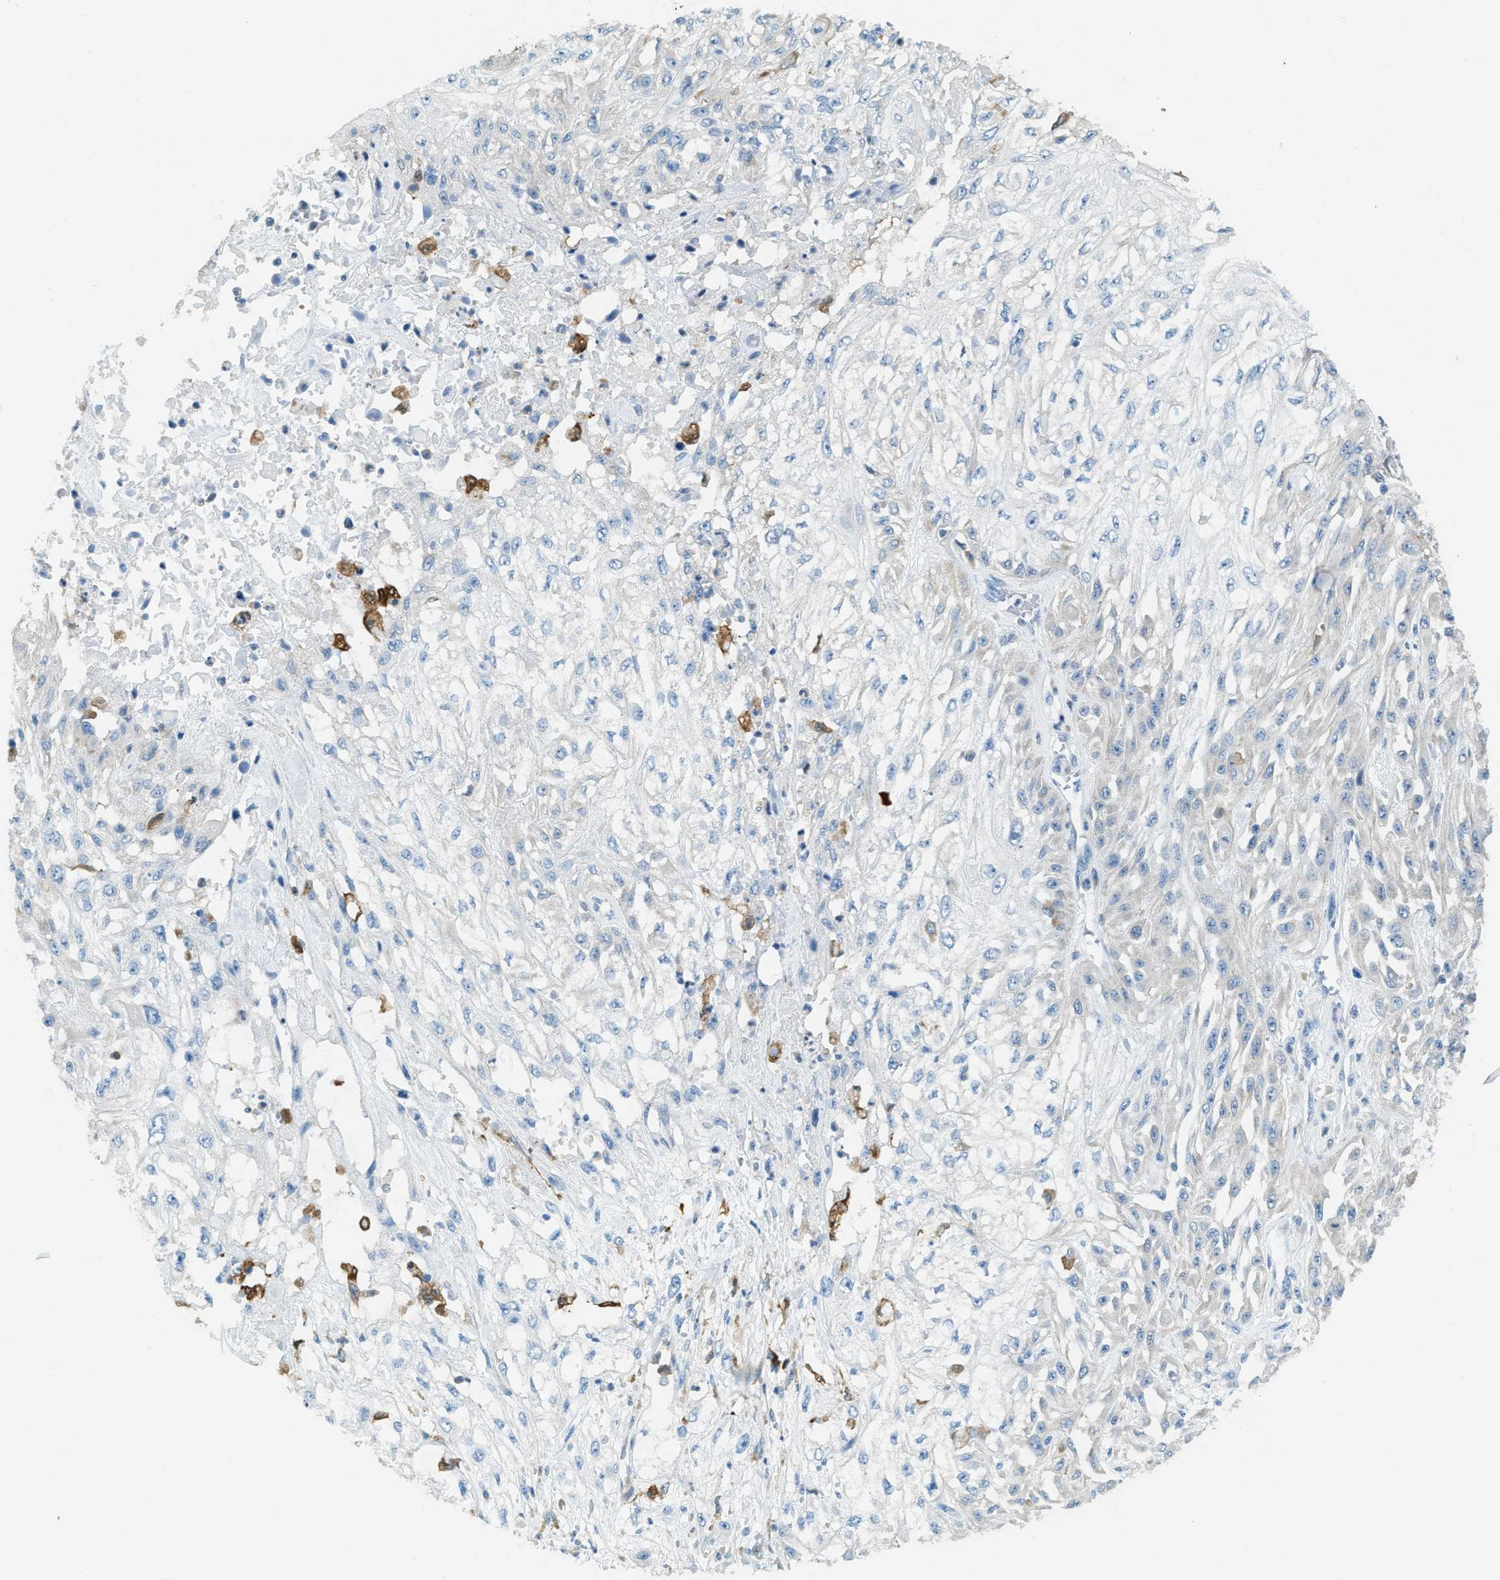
{"staining": {"intensity": "negative", "quantity": "none", "location": "none"}, "tissue": "skin cancer", "cell_type": "Tumor cells", "image_type": "cancer", "snomed": [{"axis": "morphology", "description": "Squamous cell carcinoma, NOS"}, {"axis": "morphology", "description": "Squamous cell carcinoma, metastatic, NOS"}, {"axis": "topography", "description": "Skin"}, {"axis": "topography", "description": "Lymph node"}], "caption": "This image is of skin cancer (squamous cell carcinoma) stained with immunohistochemistry (IHC) to label a protein in brown with the nuclei are counter-stained blue. There is no expression in tumor cells.", "gene": "MATCAP2", "patient": {"sex": "male", "age": 75}}